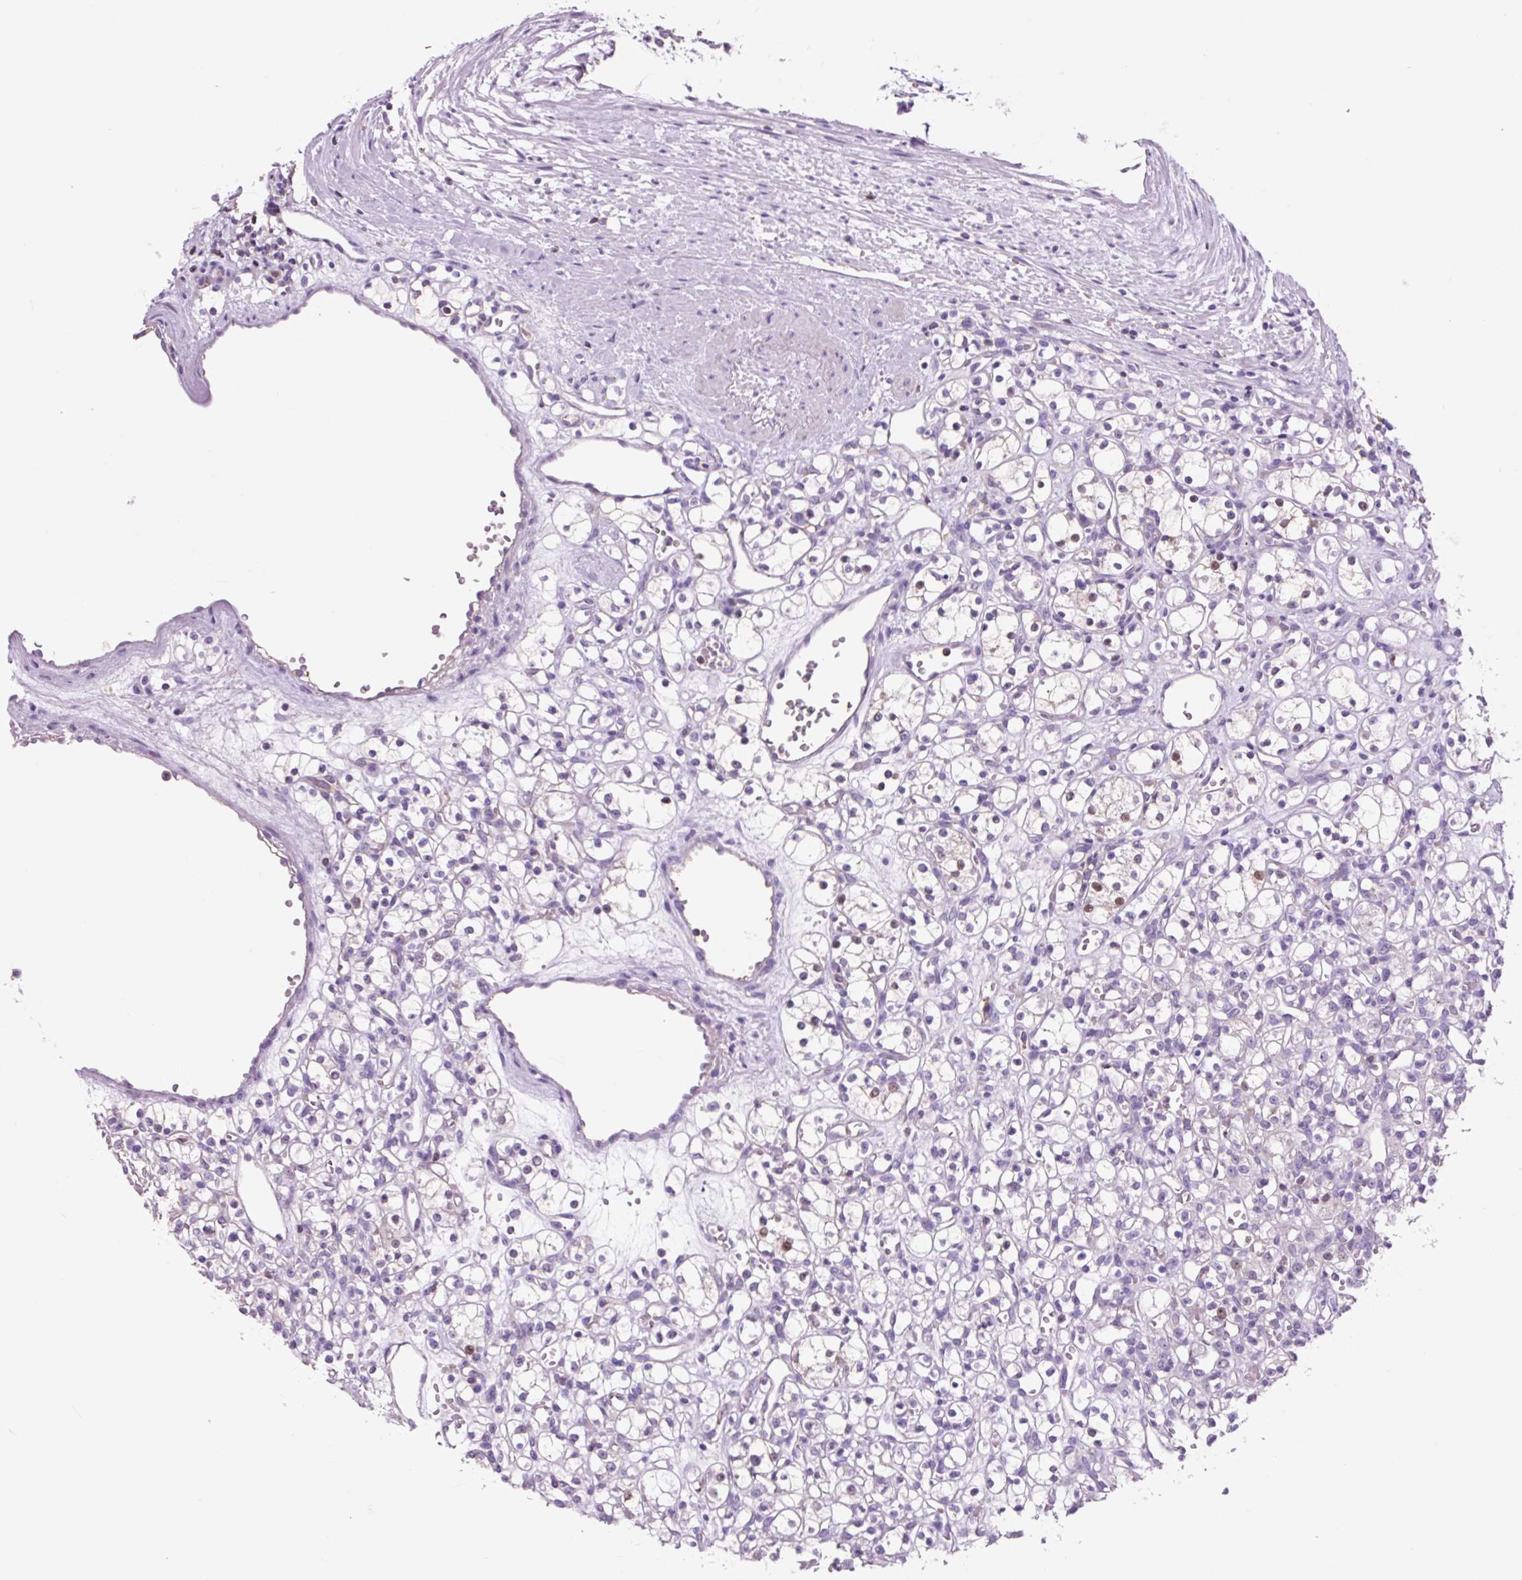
{"staining": {"intensity": "negative", "quantity": "none", "location": "none"}, "tissue": "renal cancer", "cell_type": "Tumor cells", "image_type": "cancer", "snomed": [{"axis": "morphology", "description": "Adenocarcinoma, NOS"}, {"axis": "topography", "description": "Kidney"}], "caption": "Immunohistochemical staining of human renal adenocarcinoma displays no significant expression in tumor cells.", "gene": "OR10A7", "patient": {"sex": "female", "age": 59}}